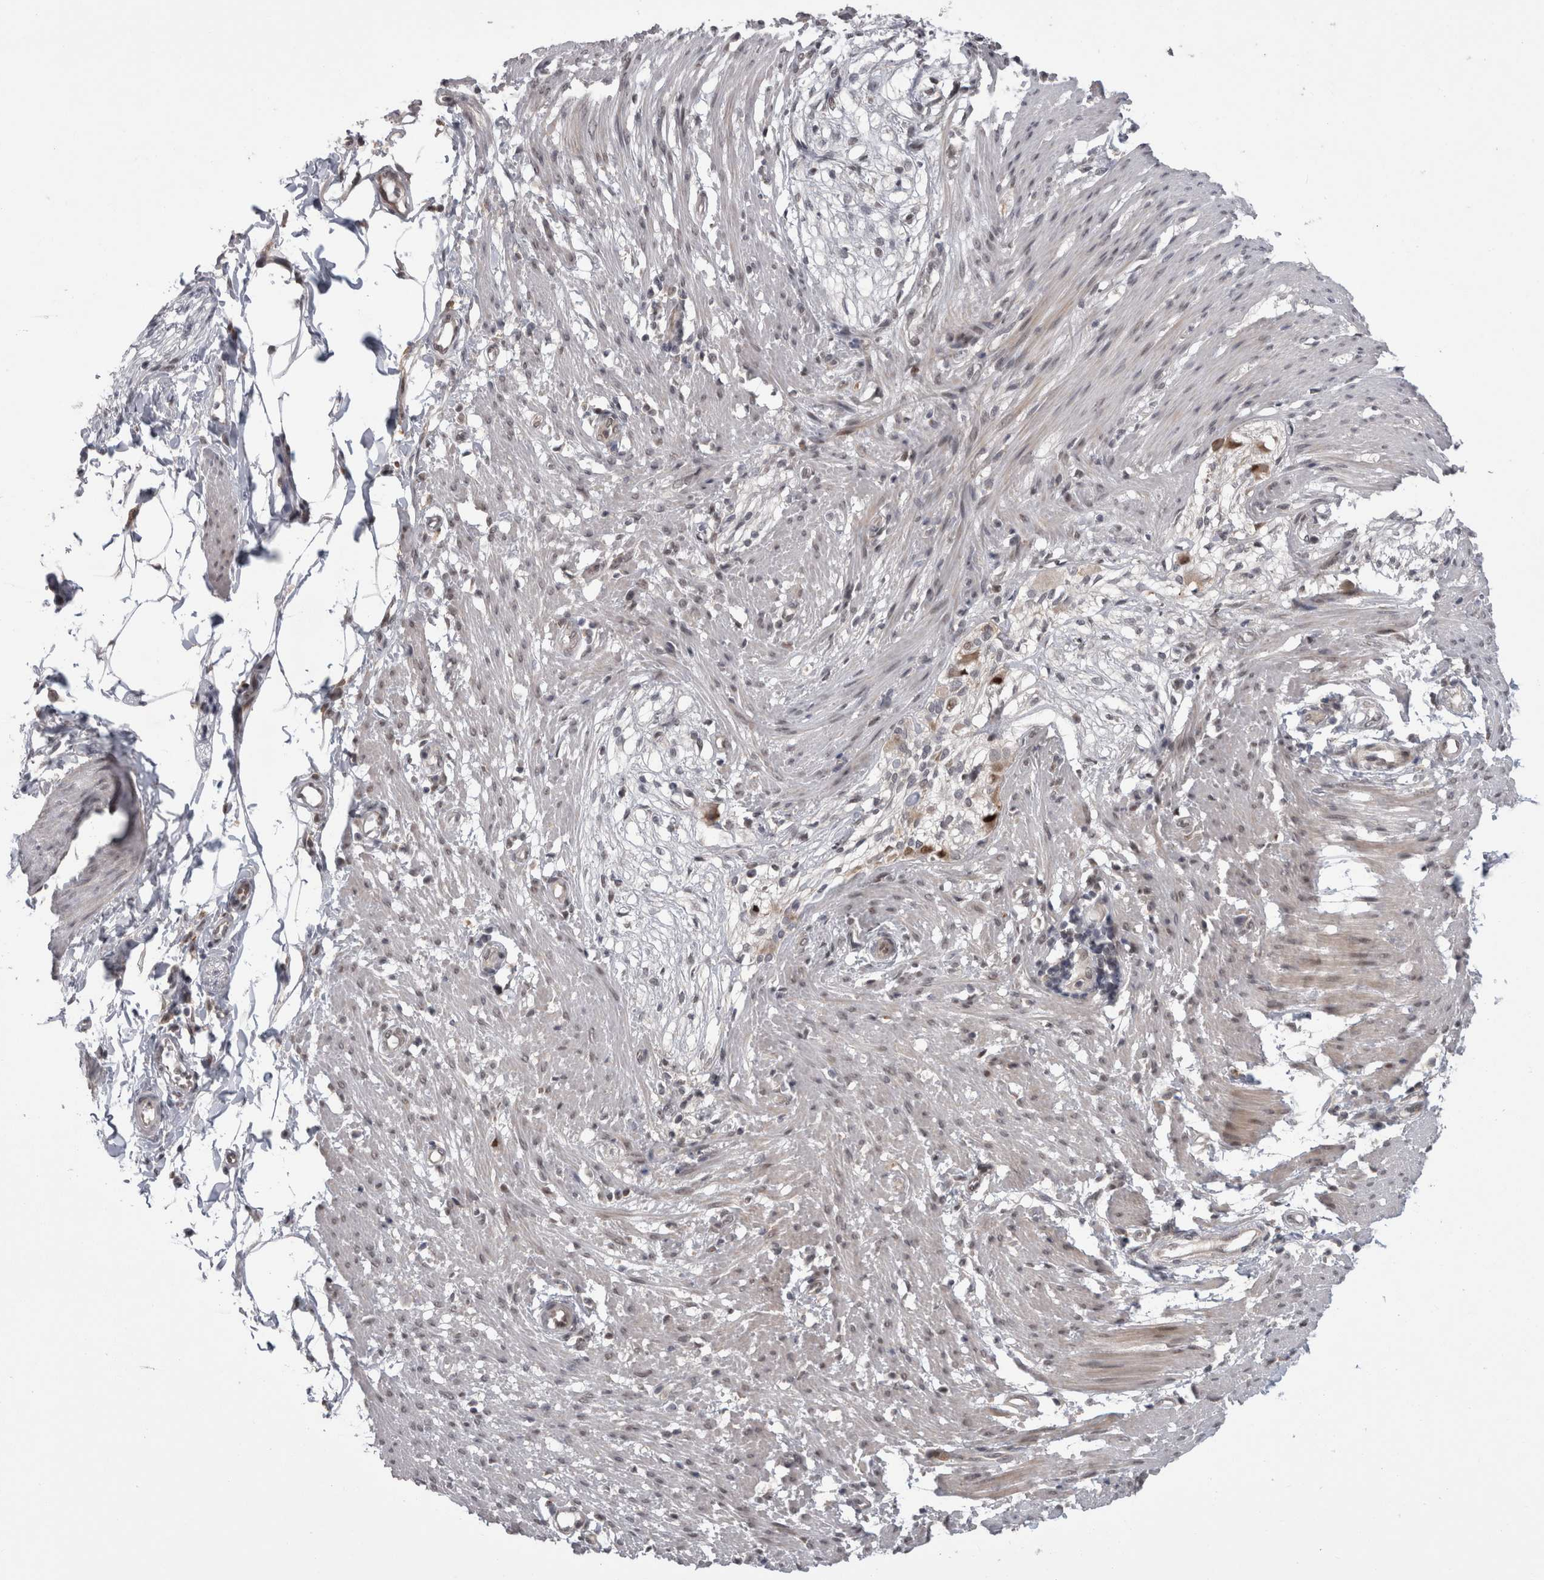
{"staining": {"intensity": "negative", "quantity": "none", "location": "none"}, "tissue": "smooth muscle", "cell_type": "Smooth muscle cells", "image_type": "normal", "snomed": [{"axis": "morphology", "description": "Normal tissue, NOS"}, {"axis": "morphology", "description": "Adenocarcinoma, NOS"}, {"axis": "topography", "description": "Smooth muscle"}, {"axis": "topography", "description": "Colon"}], "caption": "Human smooth muscle stained for a protein using IHC shows no expression in smooth muscle cells.", "gene": "MTBP", "patient": {"sex": "male", "age": 14}}